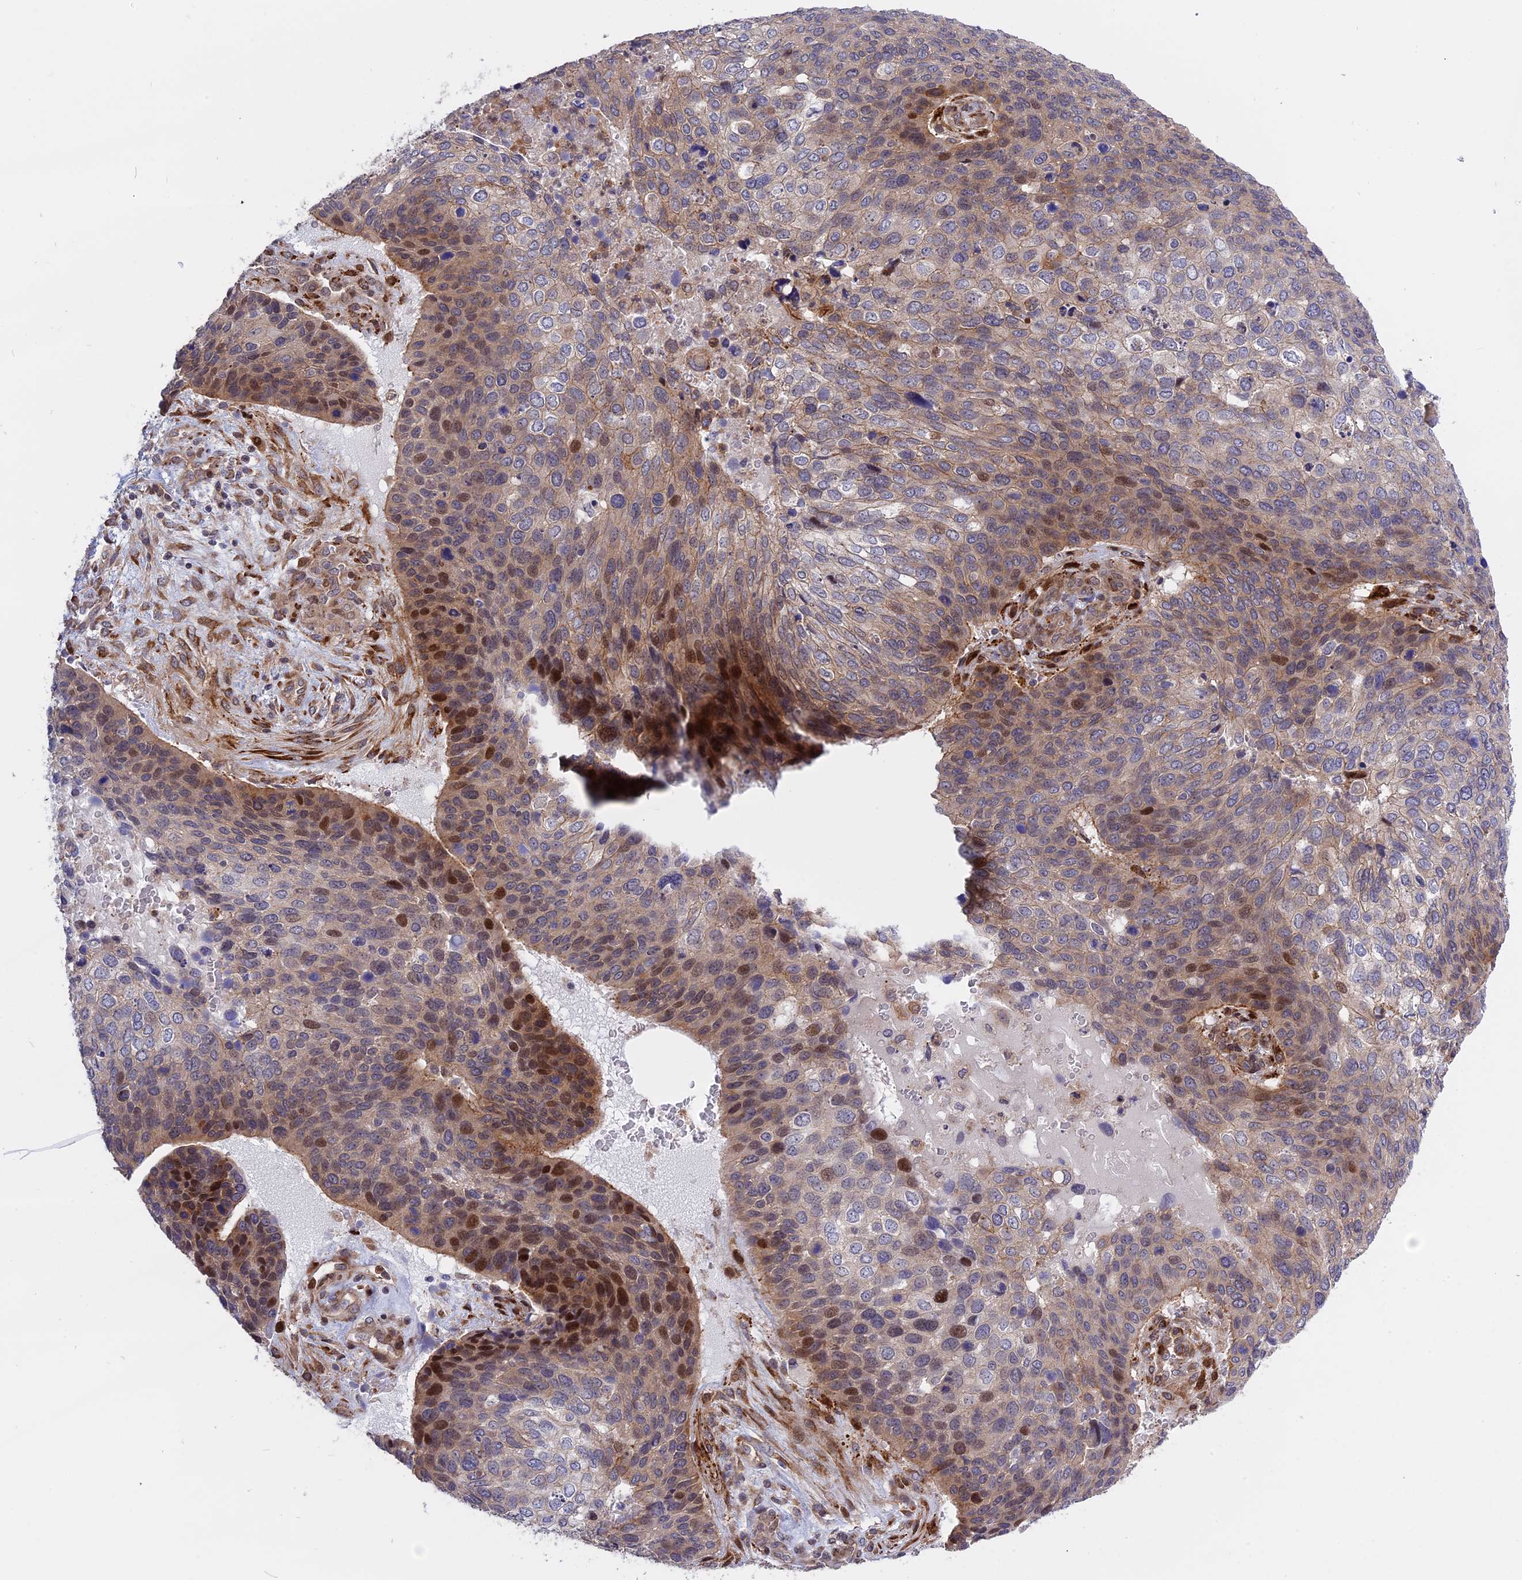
{"staining": {"intensity": "moderate", "quantity": "25%-75%", "location": "nuclear"}, "tissue": "skin cancer", "cell_type": "Tumor cells", "image_type": "cancer", "snomed": [{"axis": "morphology", "description": "Basal cell carcinoma"}, {"axis": "topography", "description": "Skin"}], "caption": "DAB (3,3'-diaminobenzidine) immunohistochemical staining of human skin cancer (basal cell carcinoma) shows moderate nuclear protein staining in approximately 25%-75% of tumor cells.", "gene": "DDX60L", "patient": {"sex": "female", "age": 74}}